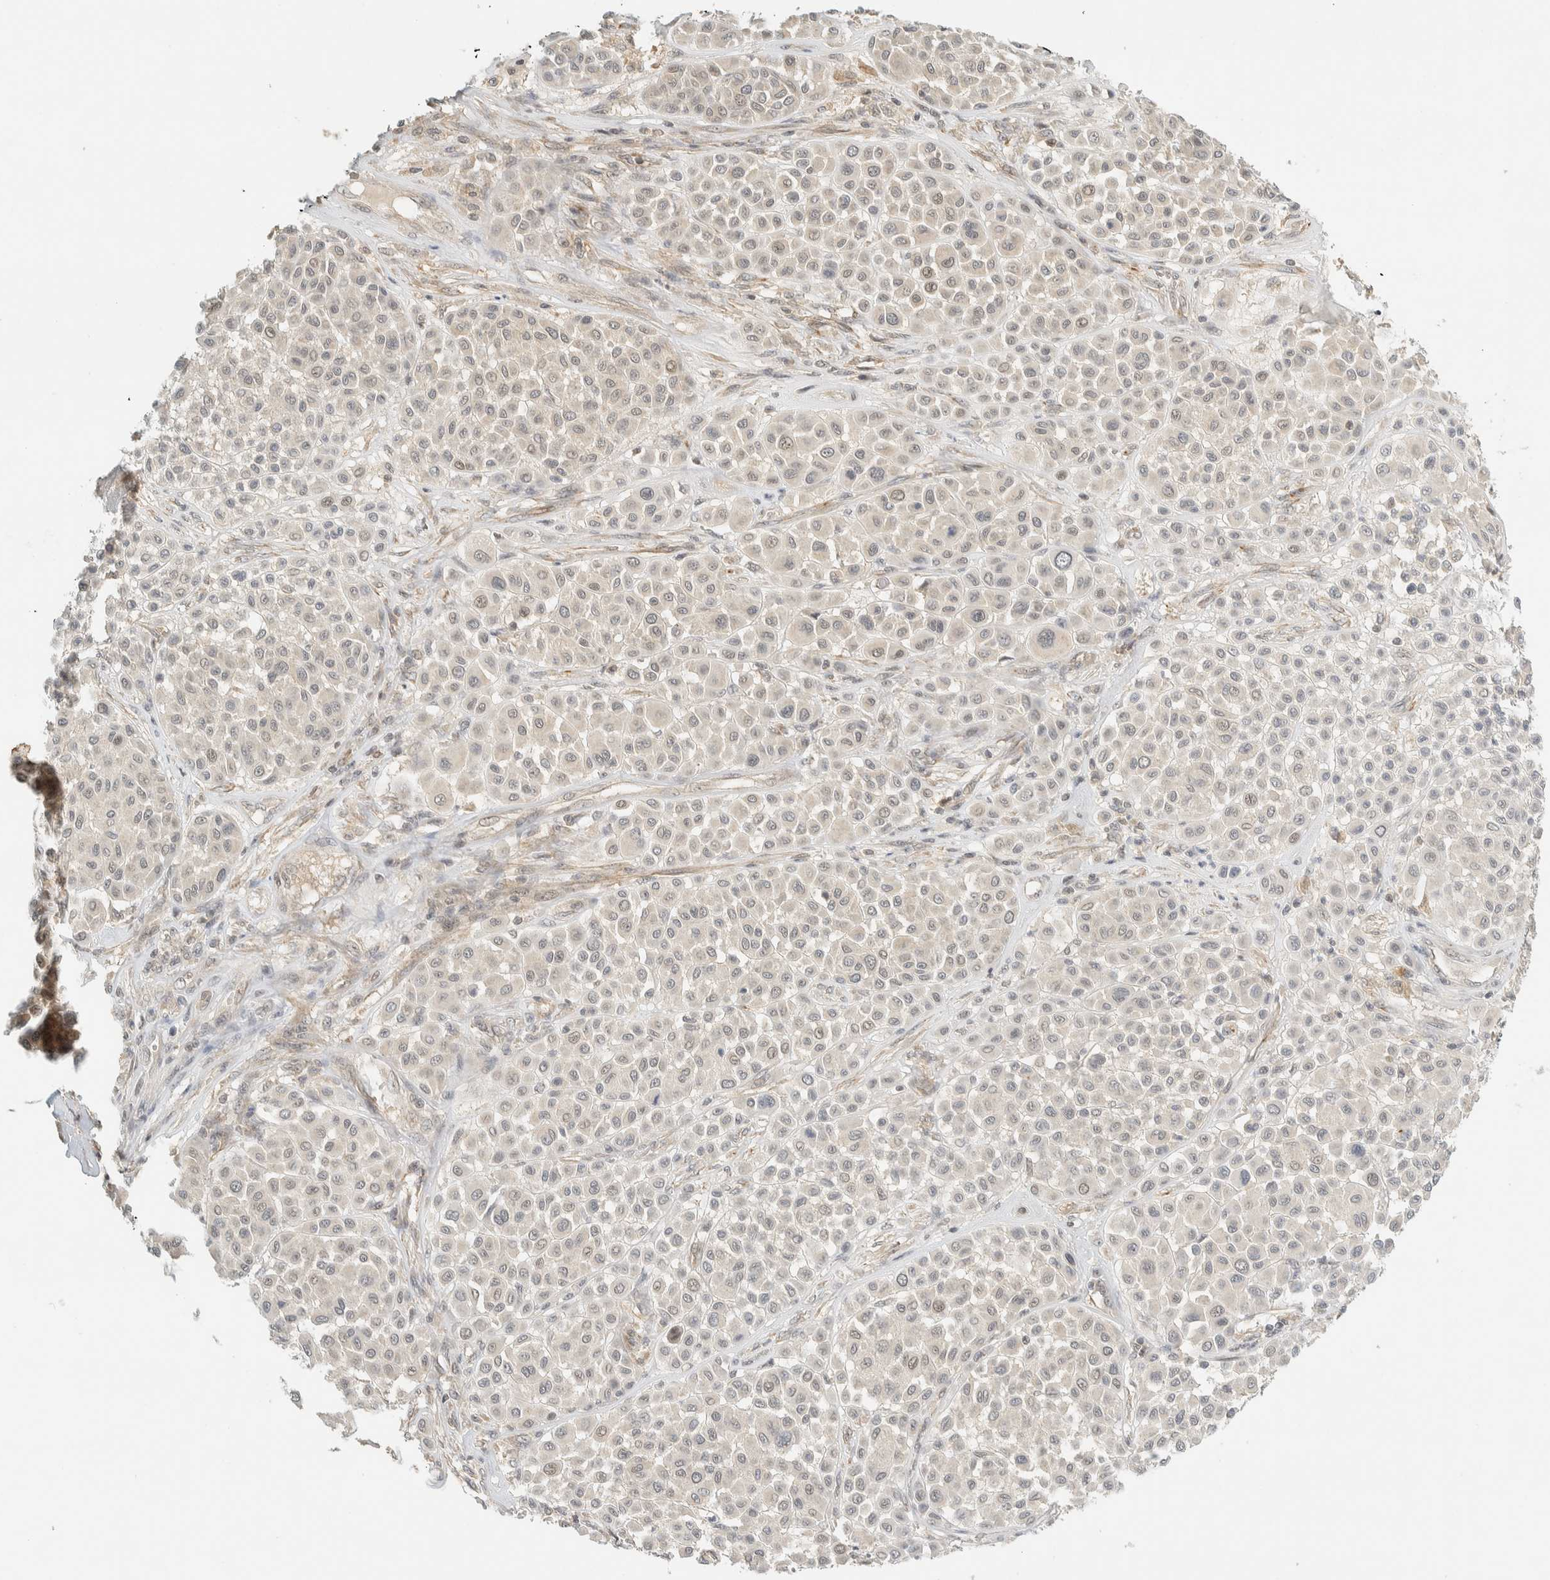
{"staining": {"intensity": "negative", "quantity": "none", "location": "none"}, "tissue": "melanoma", "cell_type": "Tumor cells", "image_type": "cancer", "snomed": [{"axis": "morphology", "description": "Malignant melanoma, Metastatic site"}, {"axis": "topography", "description": "Soft tissue"}], "caption": "A histopathology image of human melanoma is negative for staining in tumor cells. Nuclei are stained in blue.", "gene": "KIFAP3", "patient": {"sex": "male", "age": 41}}